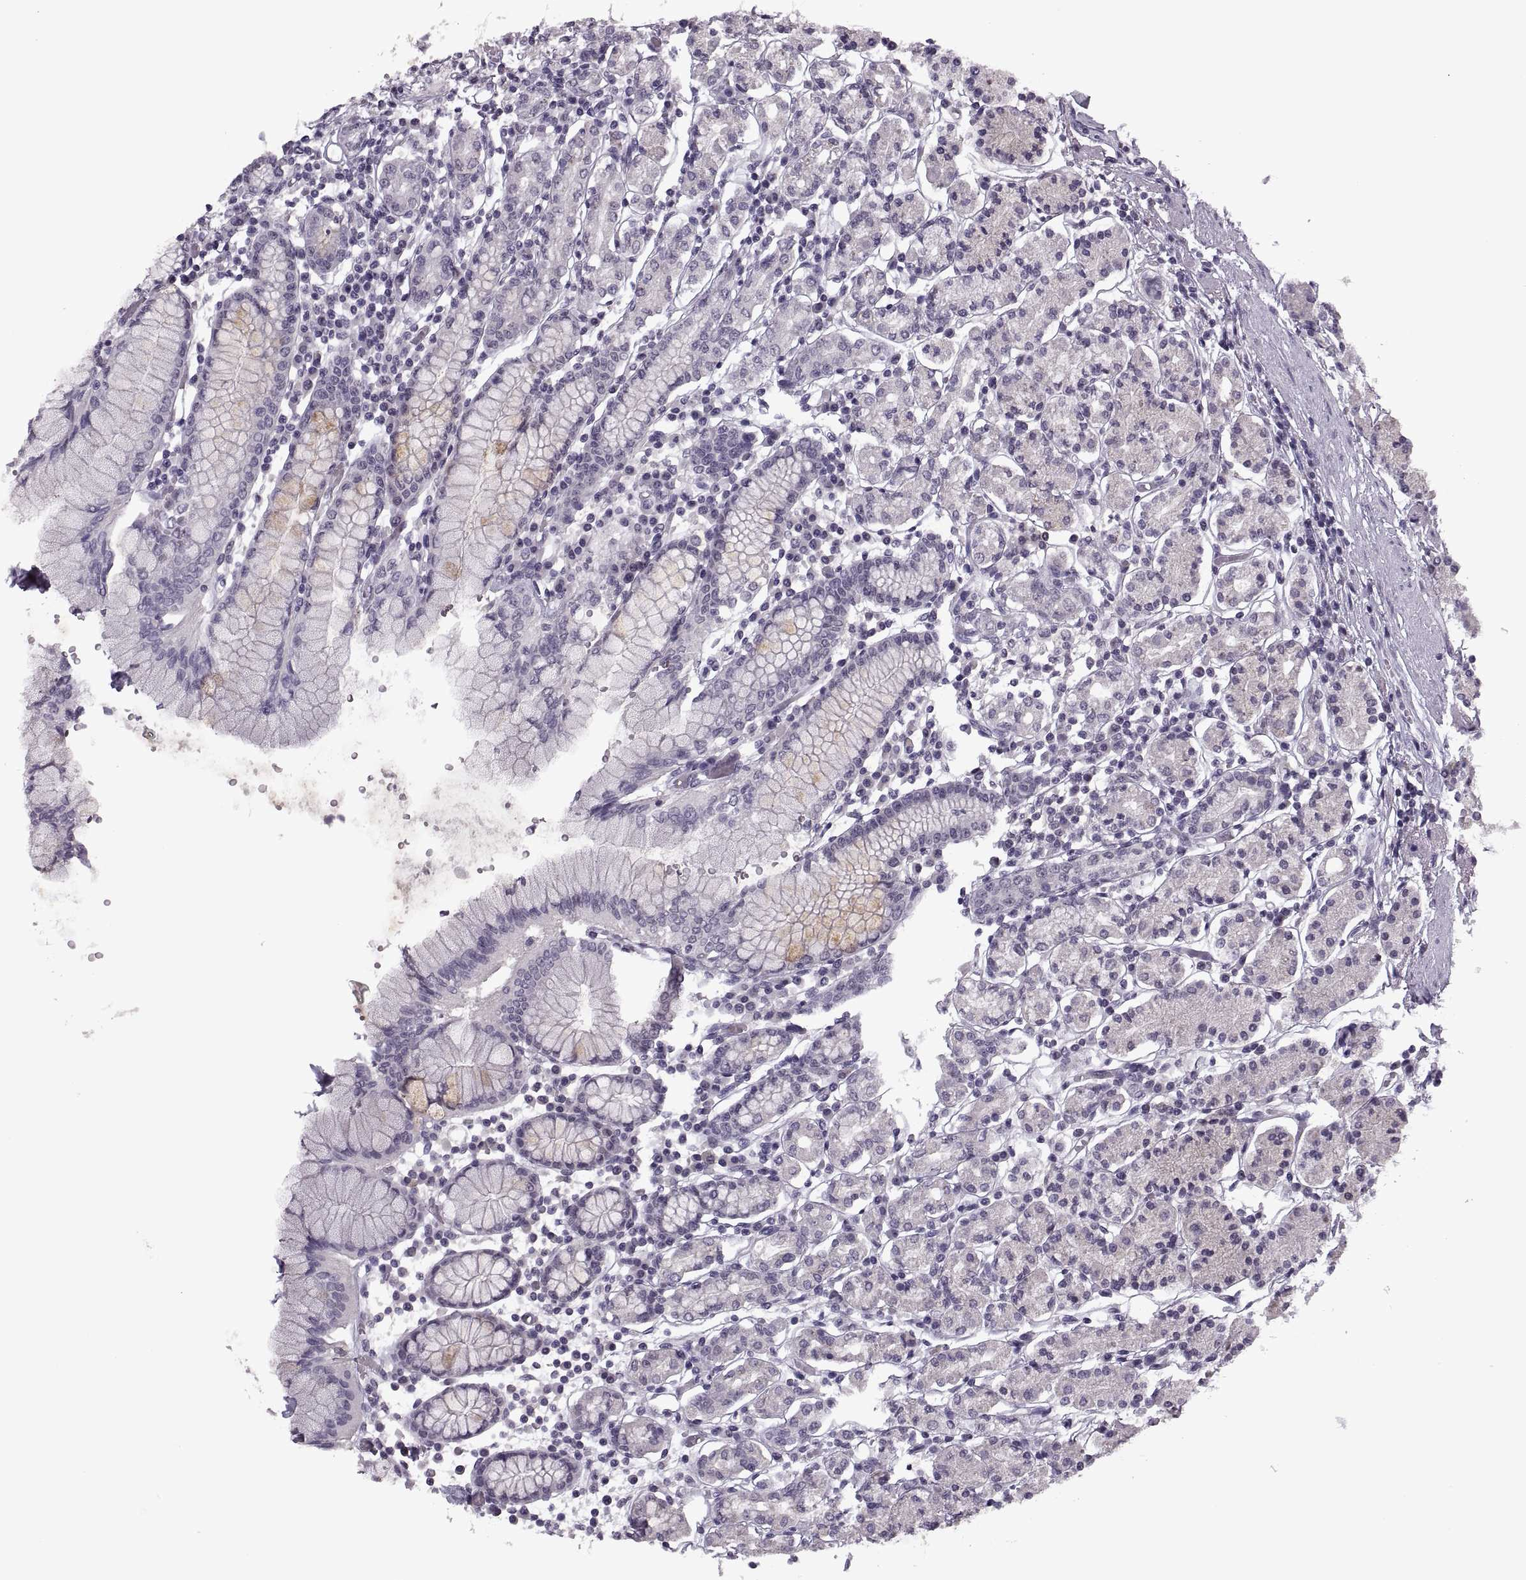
{"staining": {"intensity": "negative", "quantity": "none", "location": "none"}, "tissue": "stomach", "cell_type": "Glandular cells", "image_type": "normal", "snomed": [{"axis": "morphology", "description": "Normal tissue, NOS"}, {"axis": "topography", "description": "Stomach, upper"}, {"axis": "topography", "description": "Stomach"}], "caption": "High magnification brightfield microscopy of benign stomach stained with DAB (brown) and counterstained with hematoxylin (blue): glandular cells show no significant expression. (Brightfield microscopy of DAB immunohistochemistry at high magnification).", "gene": "PAGE2B", "patient": {"sex": "male", "age": 62}}